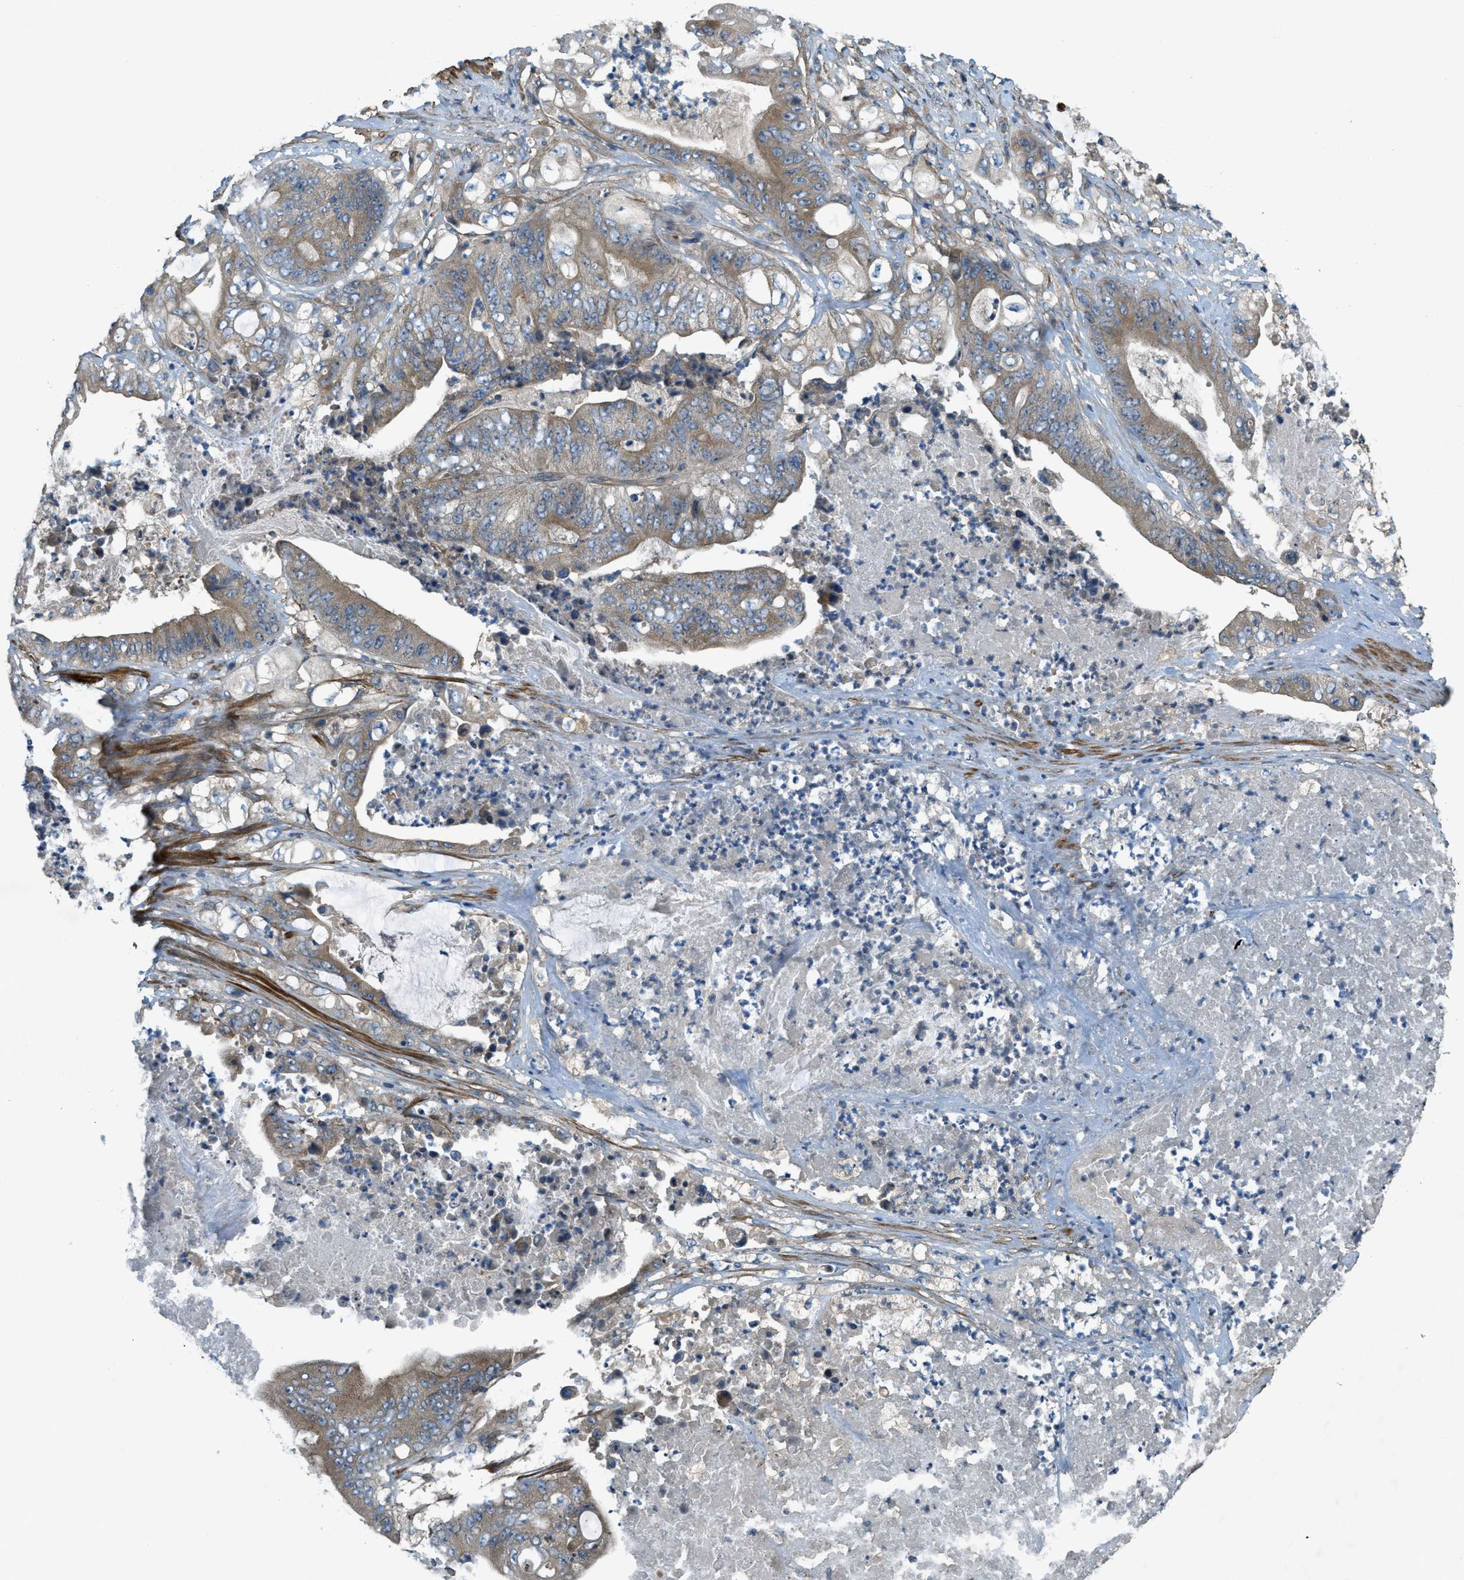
{"staining": {"intensity": "moderate", "quantity": ">75%", "location": "cytoplasmic/membranous"}, "tissue": "stomach cancer", "cell_type": "Tumor cells", "image_type": "cancer", "snomed": [{"axis": "morphology", "description": "Adenocarcinoma, NOS"}, {"axis": "topography", "description": "Stomach"}], "caption": "Approximately >75% of tumor cells in adenocarcinoma (stomach) exhibit moderate cytoplasmic/membranous protein staining as visualized by brown immunohistochemical staining.", "gene": "VEZT", "patient": {"sex": "female", "age": 73}}